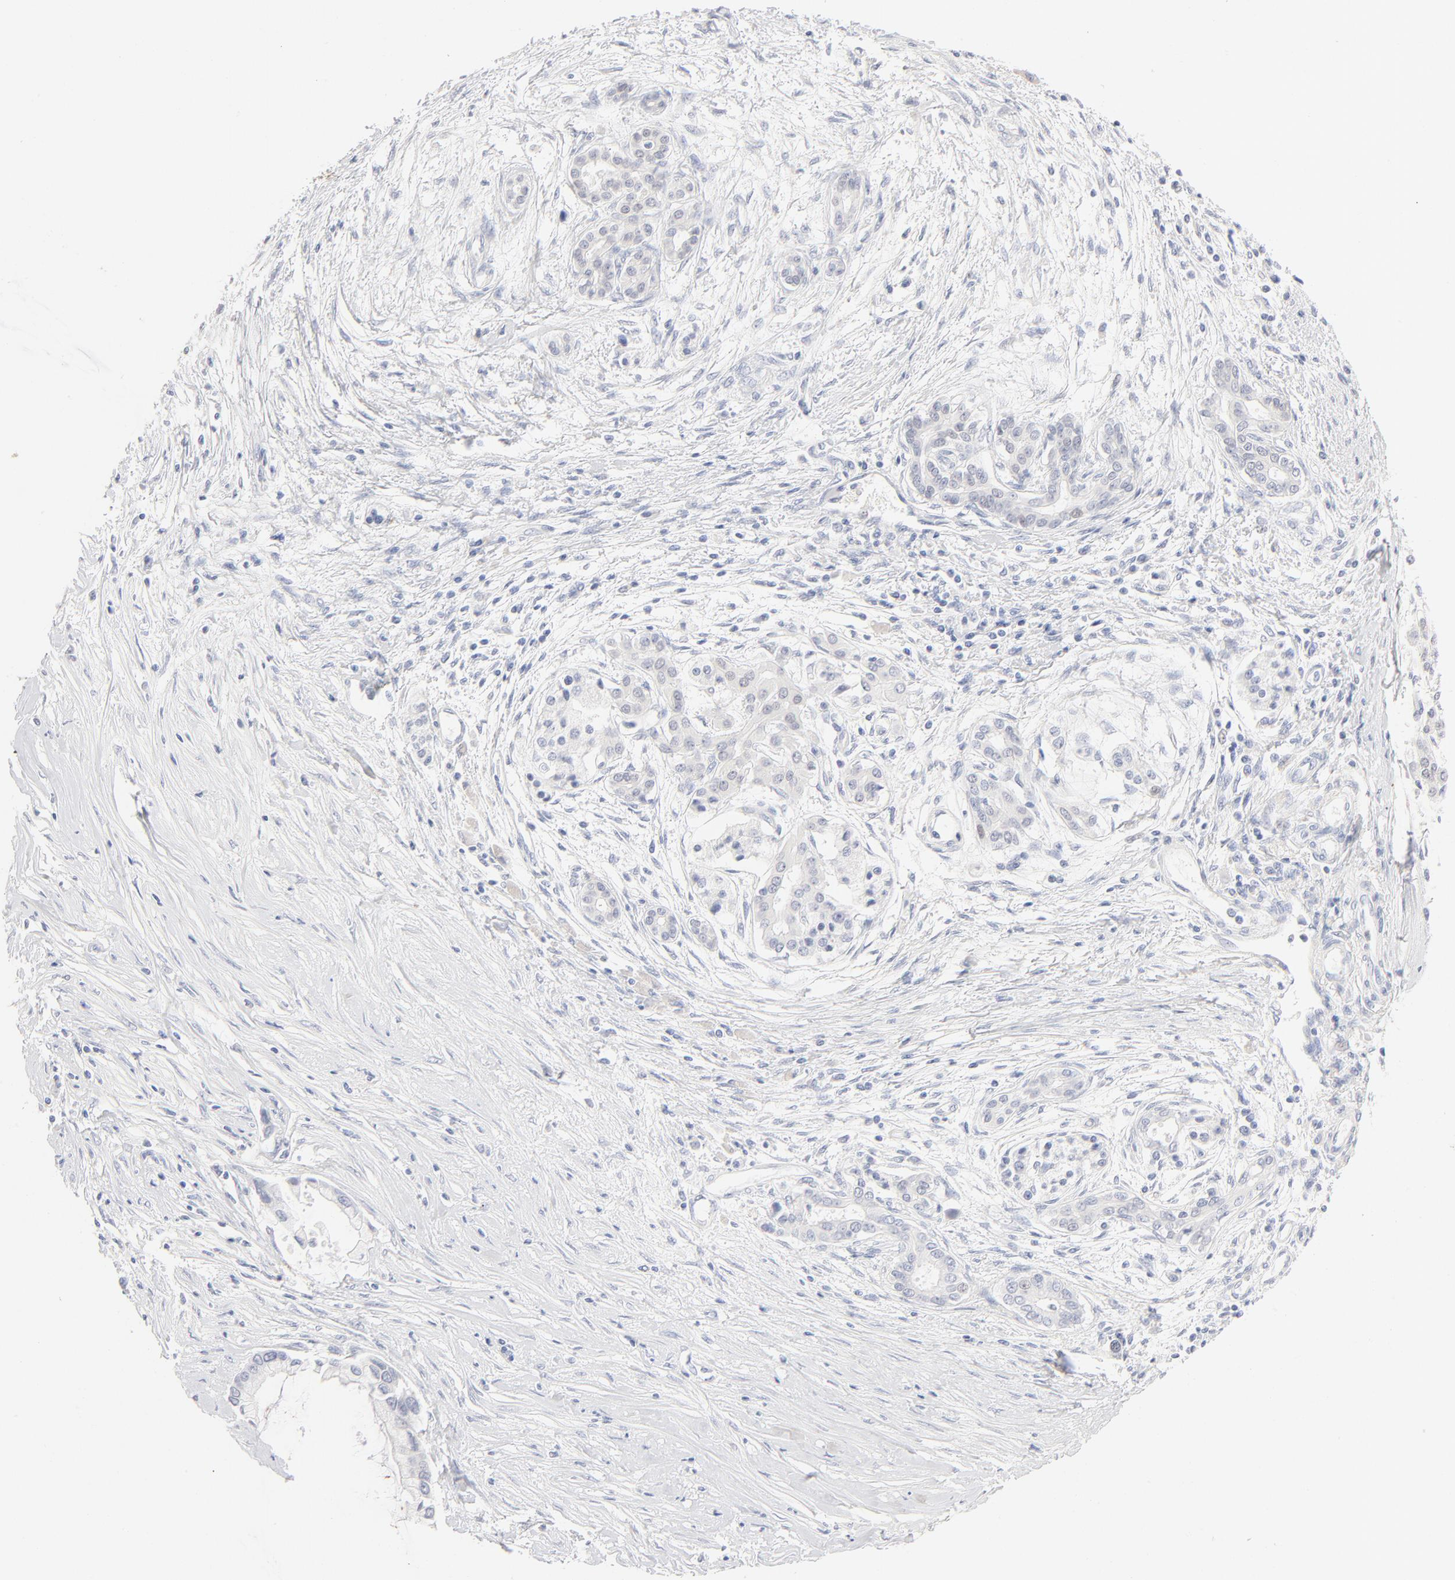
{"staining": {"intensity": "negative", "quantity": "none", "location": "none"}, "tissue": "pancreatic cancer", "cell_type": "Tumor cells", "image_type": "cancer", "snomed": [{"axis": "morphology", "description": "Adenocarcinoma, NOS"}, {"axis": "topography", "description": "Pancreas"}], "caption": "Immunohistochemical staining of human pancreatic adenocarcinoma displays no significant positivity in tumor cells.", "gene": "ONECUT1", "patient": {"sex": "female", "age": 59}}